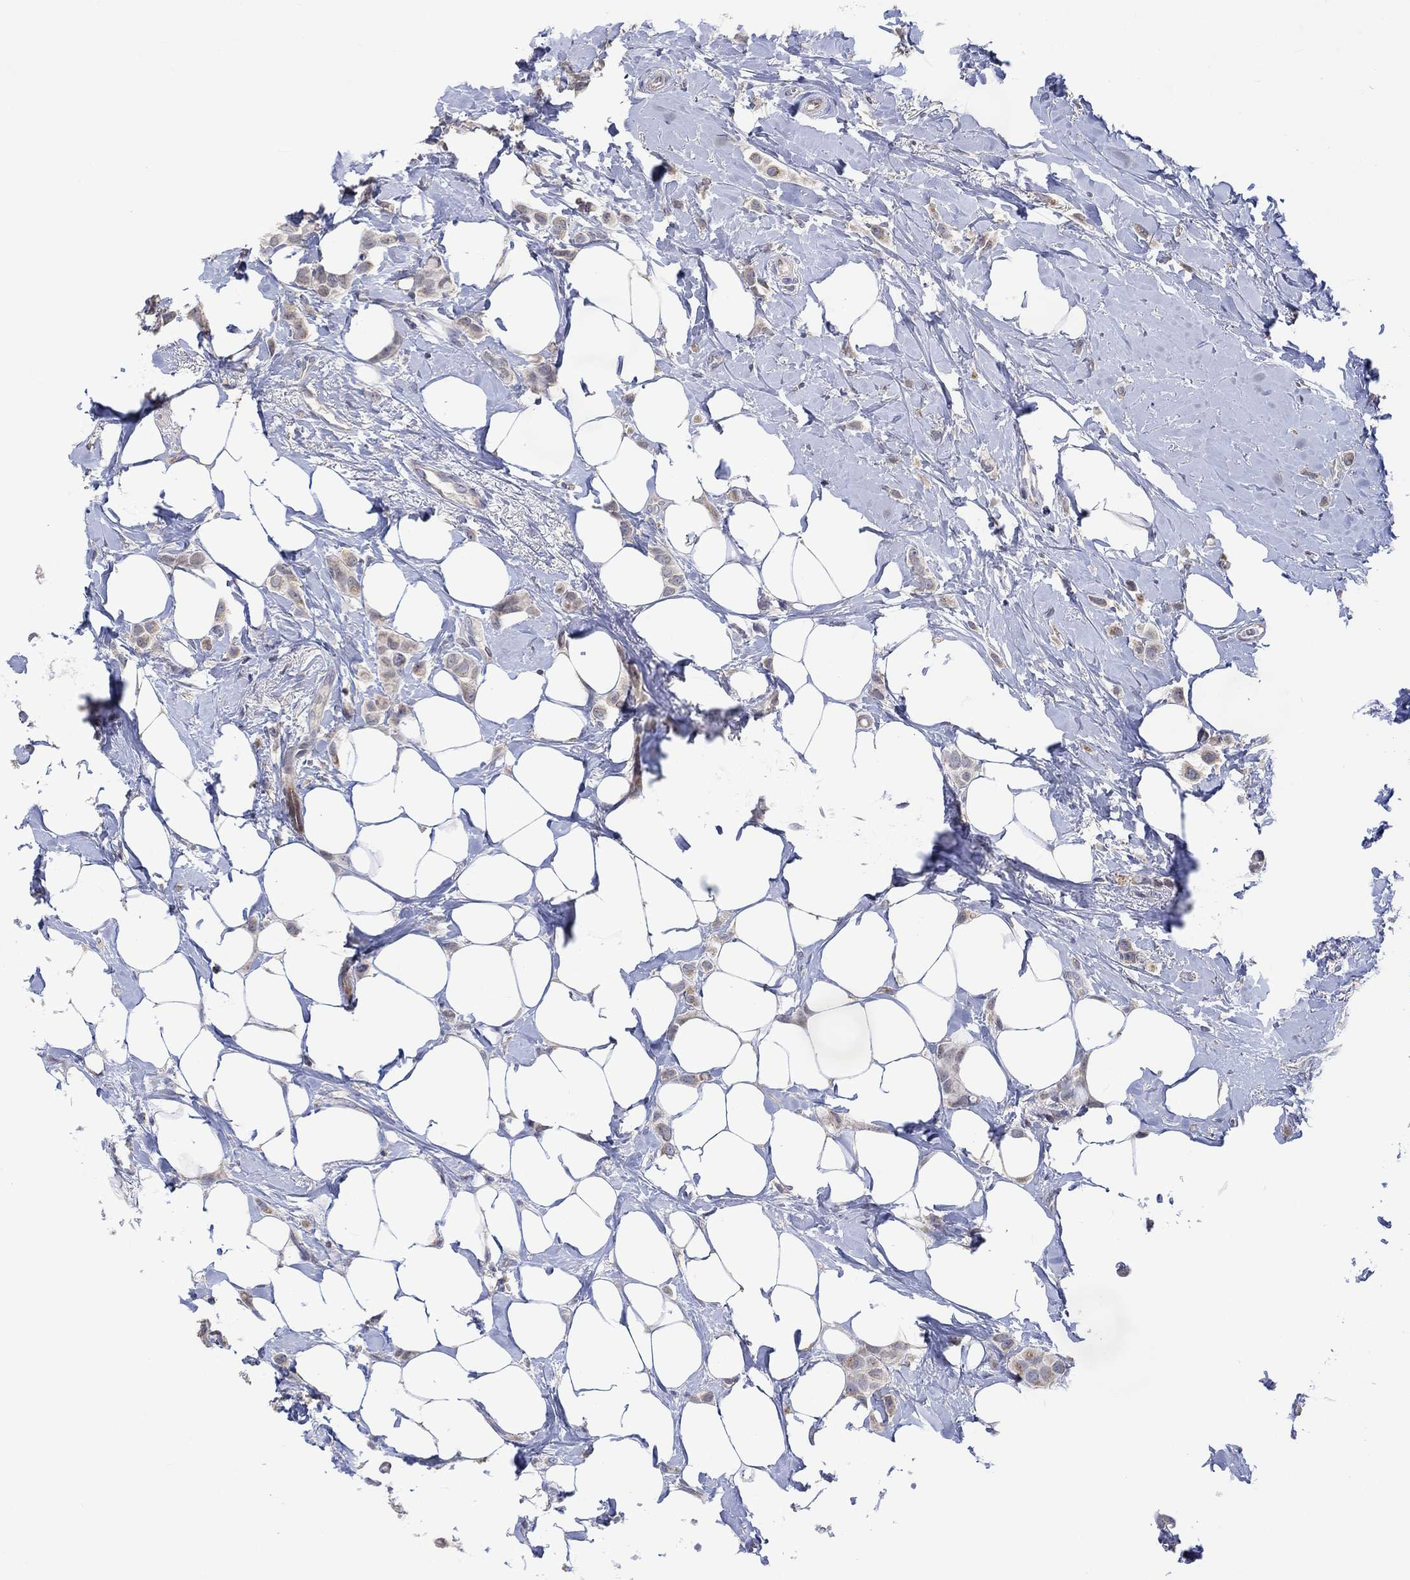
{"staining": {"intensity": "weak", "quantity": "<25%", "location": "cytoplasmic/membranous"}, "tissue": "breast cancer", "cell_type": "Tumor cells", "image_type": "cancer", "snomed": [{"axis": "morphology", "description": "Lobular carcinoma"}, {"axis": "topography", "description": "Breast"}], "caption": "DAB (3,3'-diaminobenzidine) immunohistochemical staining of human breast cancer exhibits no significant positivity in tumor cells.", "gene": "SLC48A1", "patient": {"sex": "female", "age": 66}}